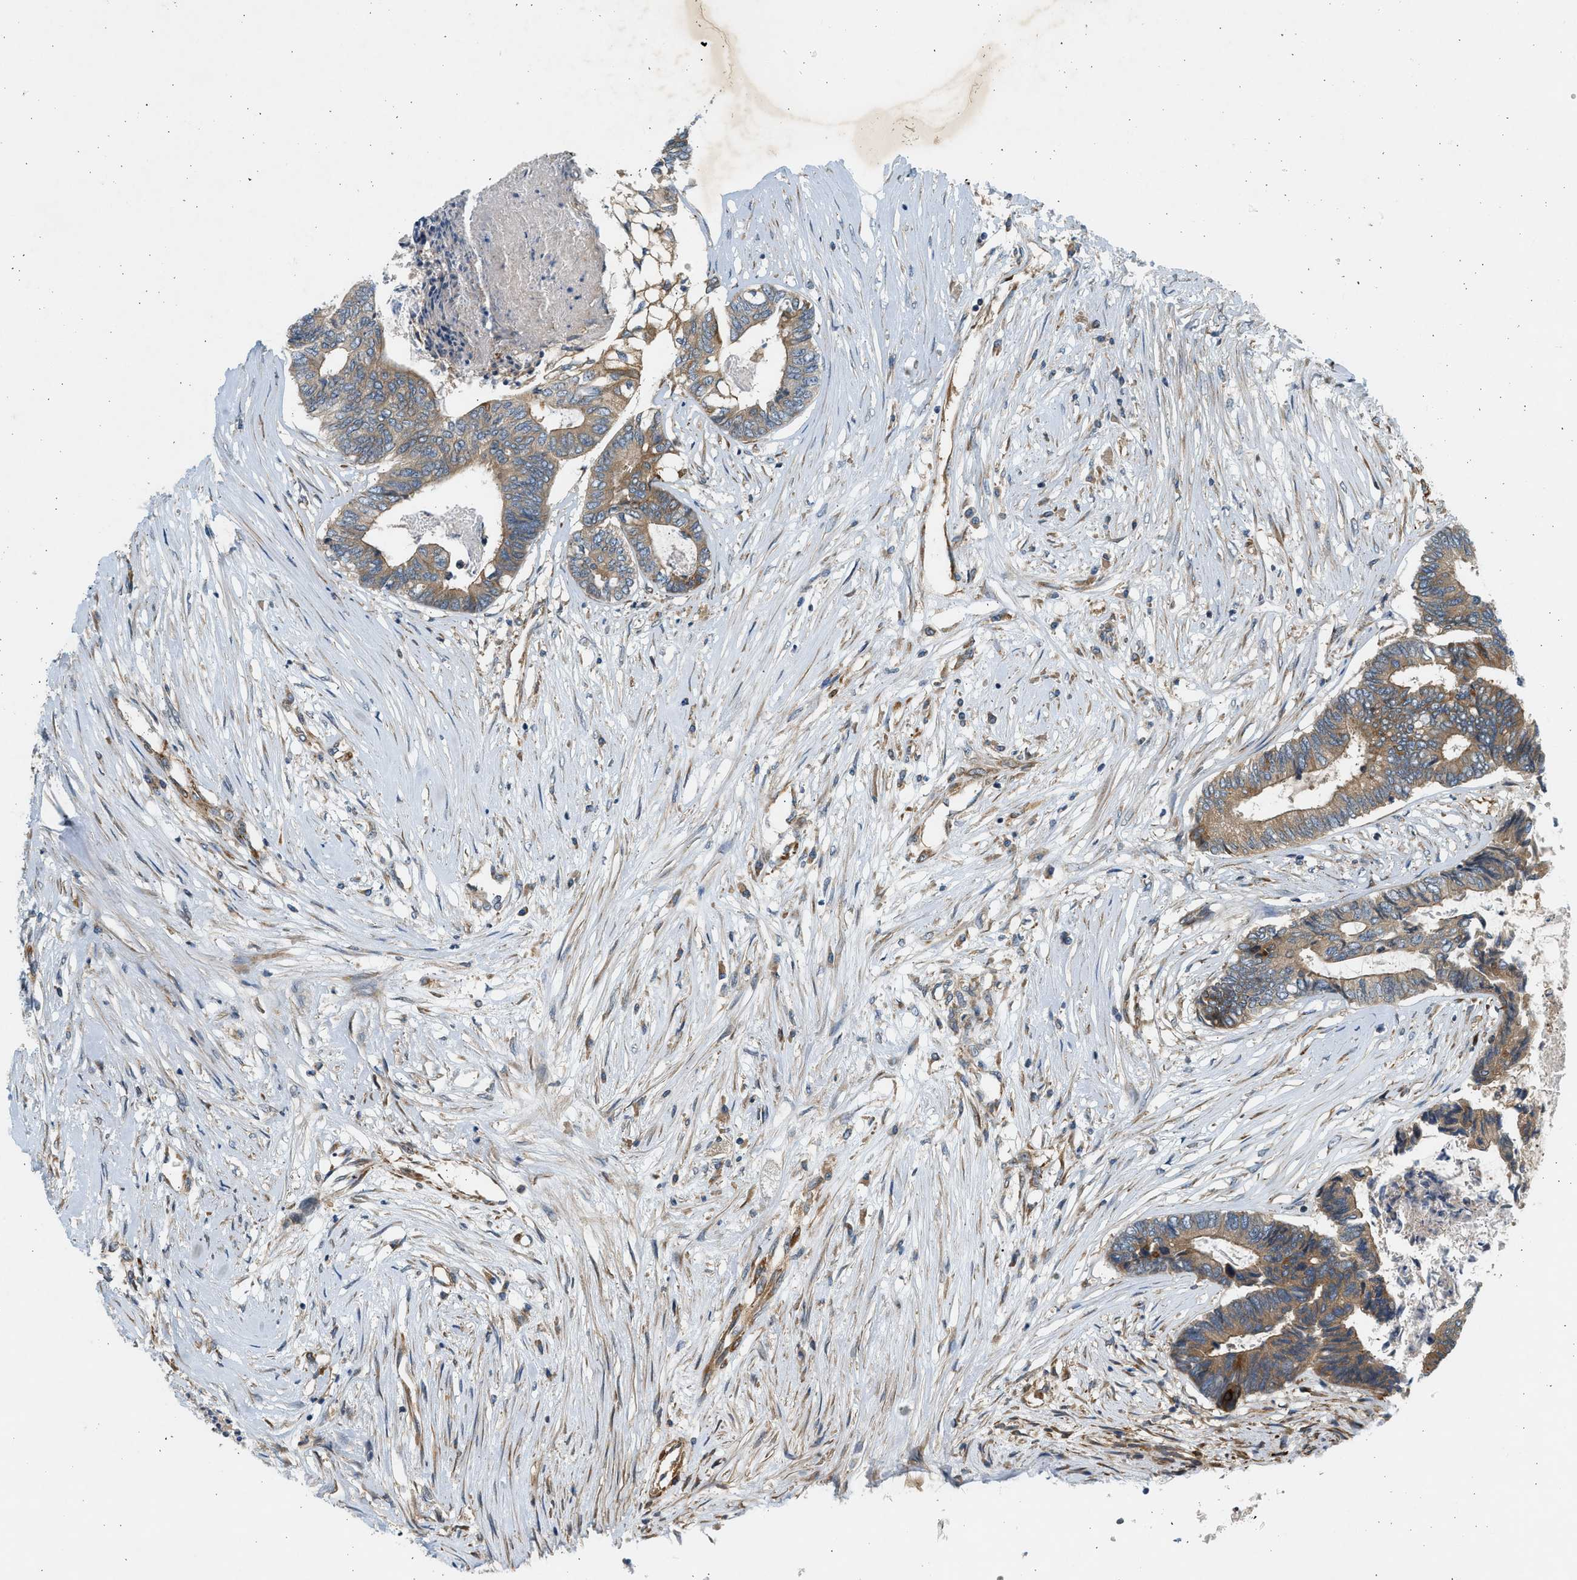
{"staining": {"intensity": "moderate", "quantity": ">75%", "location": "cytoplasmic/membranous"}, "tissue": "colorectal cancer", "cell_type": "Tumor cells", "image_type": "cancer", "snomed": [{"axis": "morphology", "description": "Adenocarcinoma, NOS"}, {"axis": "topography", "description": "Rectum"}], "caption": "The immunohistochemical stain labels moderate cytoplasmic/membranous staining in tumor cells of colorectal cancer tissue.", "gene": "KDELR2", "patient": {"sex": "male", "age": 63}}